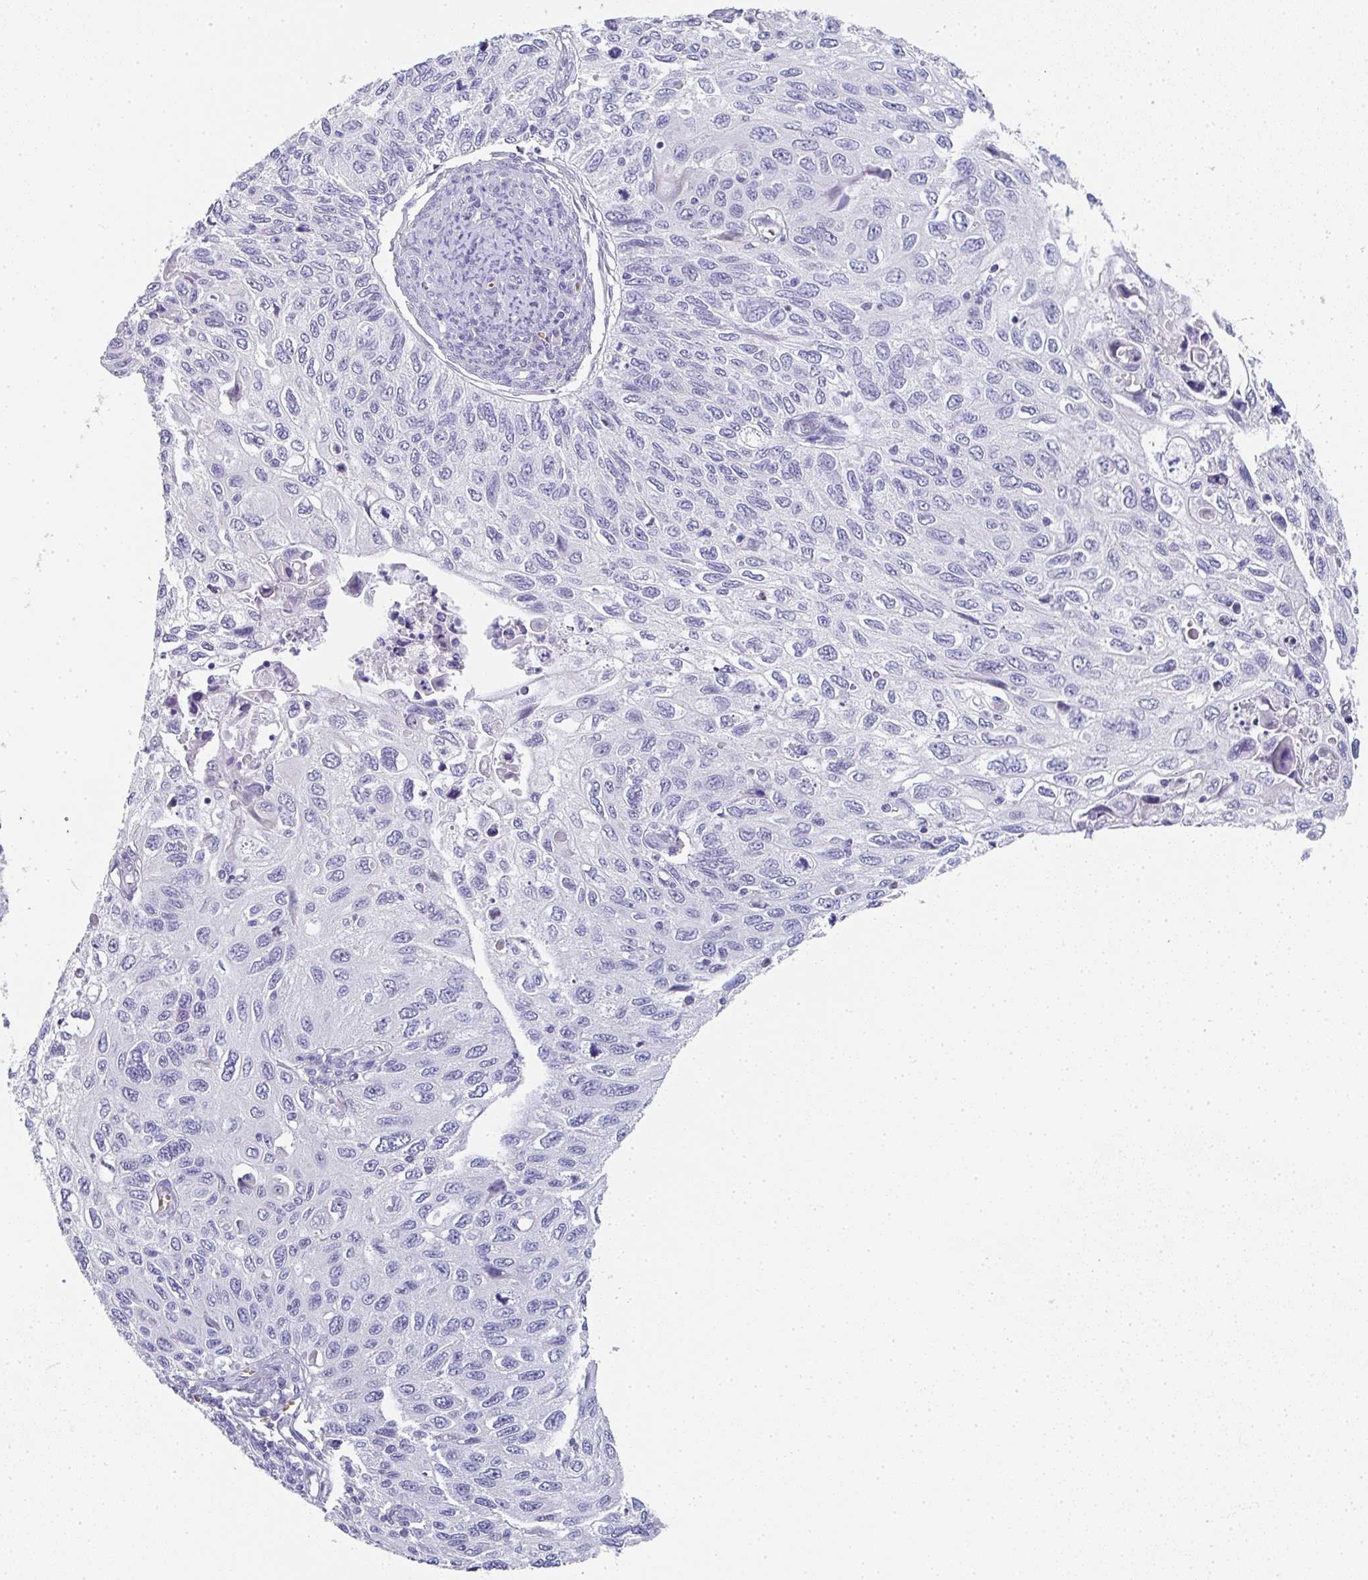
{"staining": {"intensity": "negative", "quantity": "none", "location": "none"}, "tissue": "cervical cancer", "cell_type": "Tumor cells", "image_type": "cancer", "snomed": [{"axis": "morphology", "description": "Squamous cell carcinoma, NOS"}, {"axis": "topography", "description": "Cervix"}], "caption": "Squamous cell carcinoma (cervical) stained for a protein using immunohistochemistry exhibits no staining tumor cells.", "gene": "NEU2", "patient": {"sex": "female", "age": 70}}